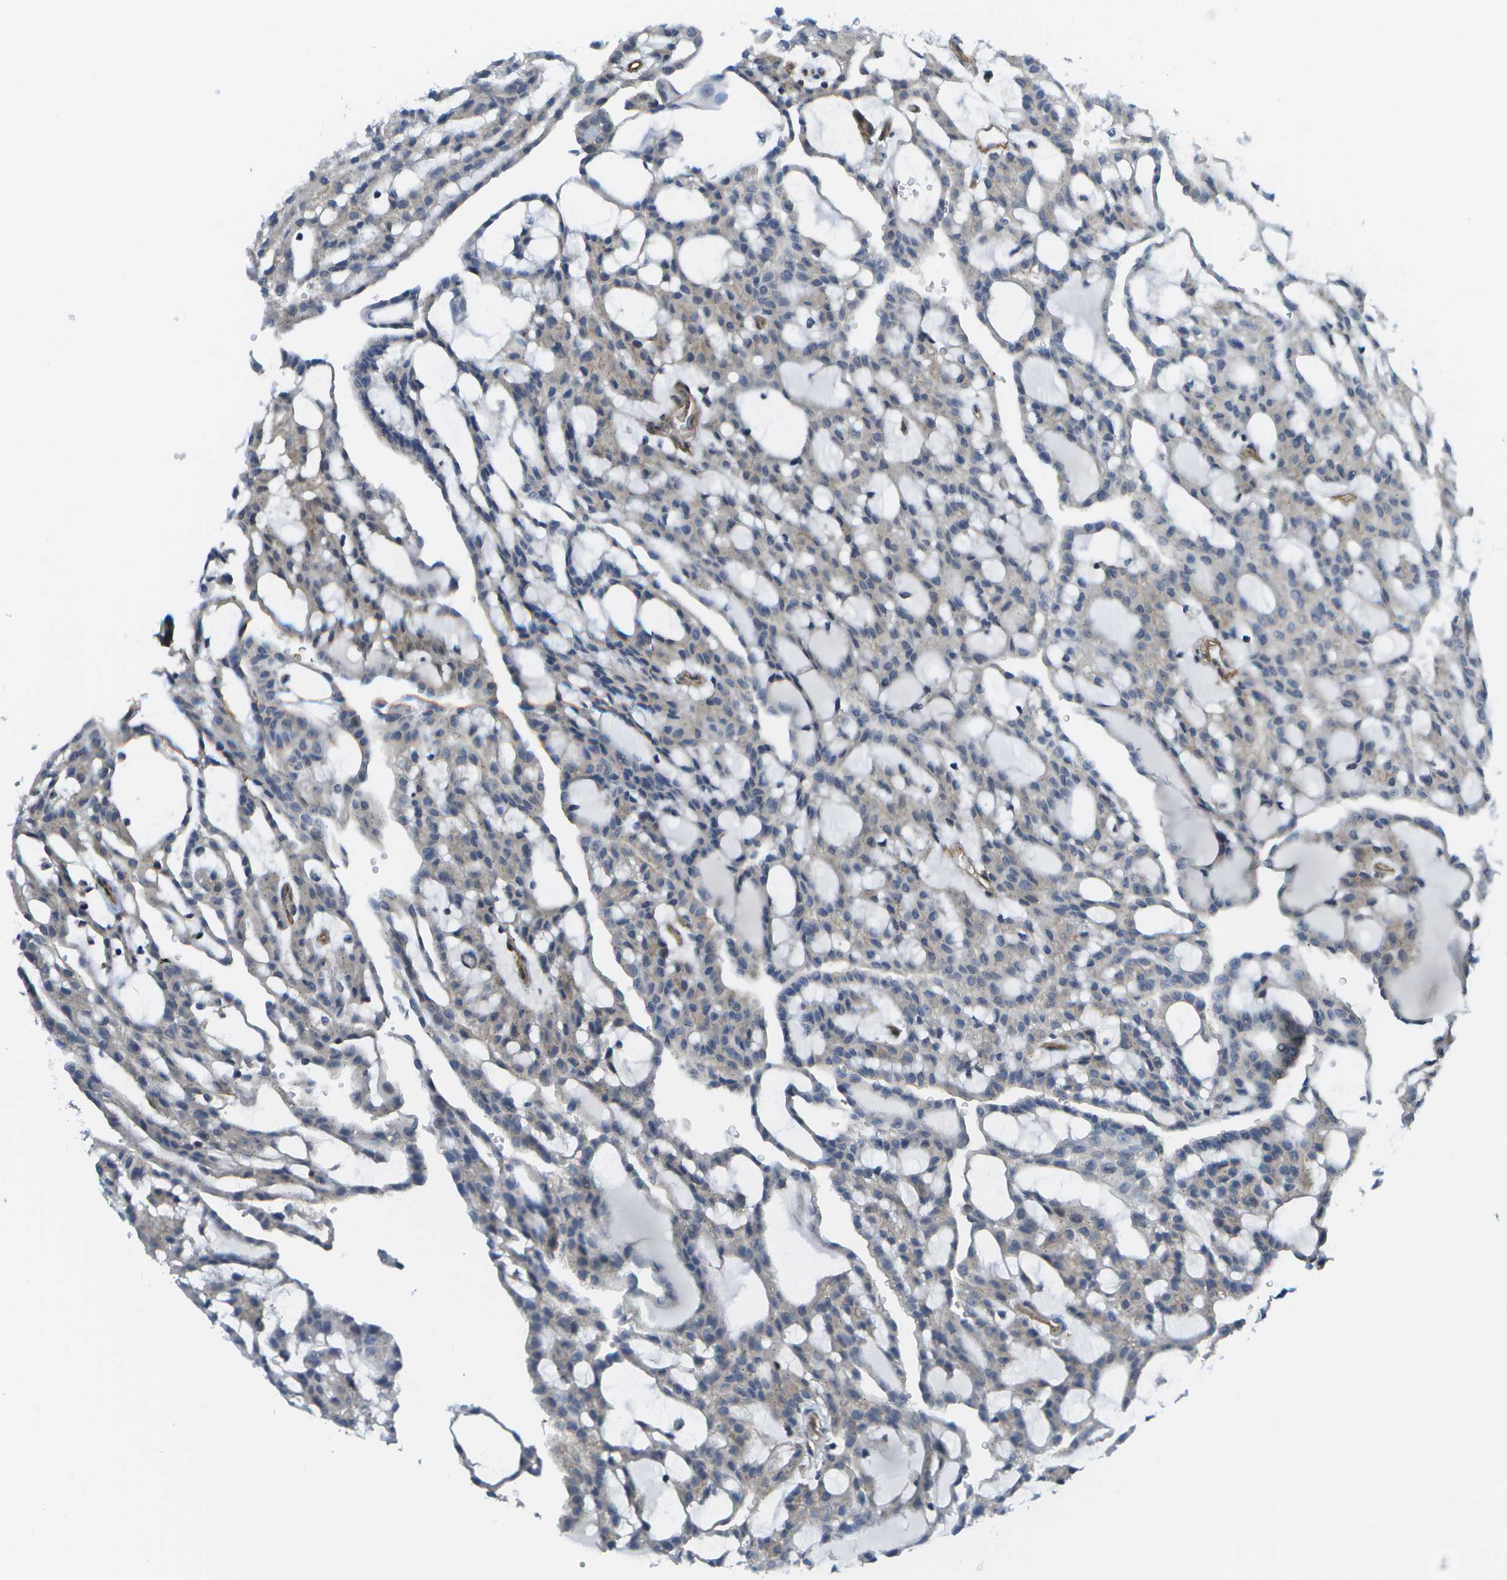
{"staining": {"intensity": "negative", "quantity": "none", "location": "none"}, "tissue": "renal cancer", "cell_type": "Tumor cells", "image_type": "cancer", "snomed": [{"axis": "morphology", "description": "Adenocarcinoma, NOS"}, {"axis": "topography", "description": "Kidney"}], "caption": "This is a photomicrograph of IHC staining of renal adenocarcinoma, which shows no staining in tumor cells.", "gene": "KIAA0040", "patient": {"sex": "male", "age": 63}}